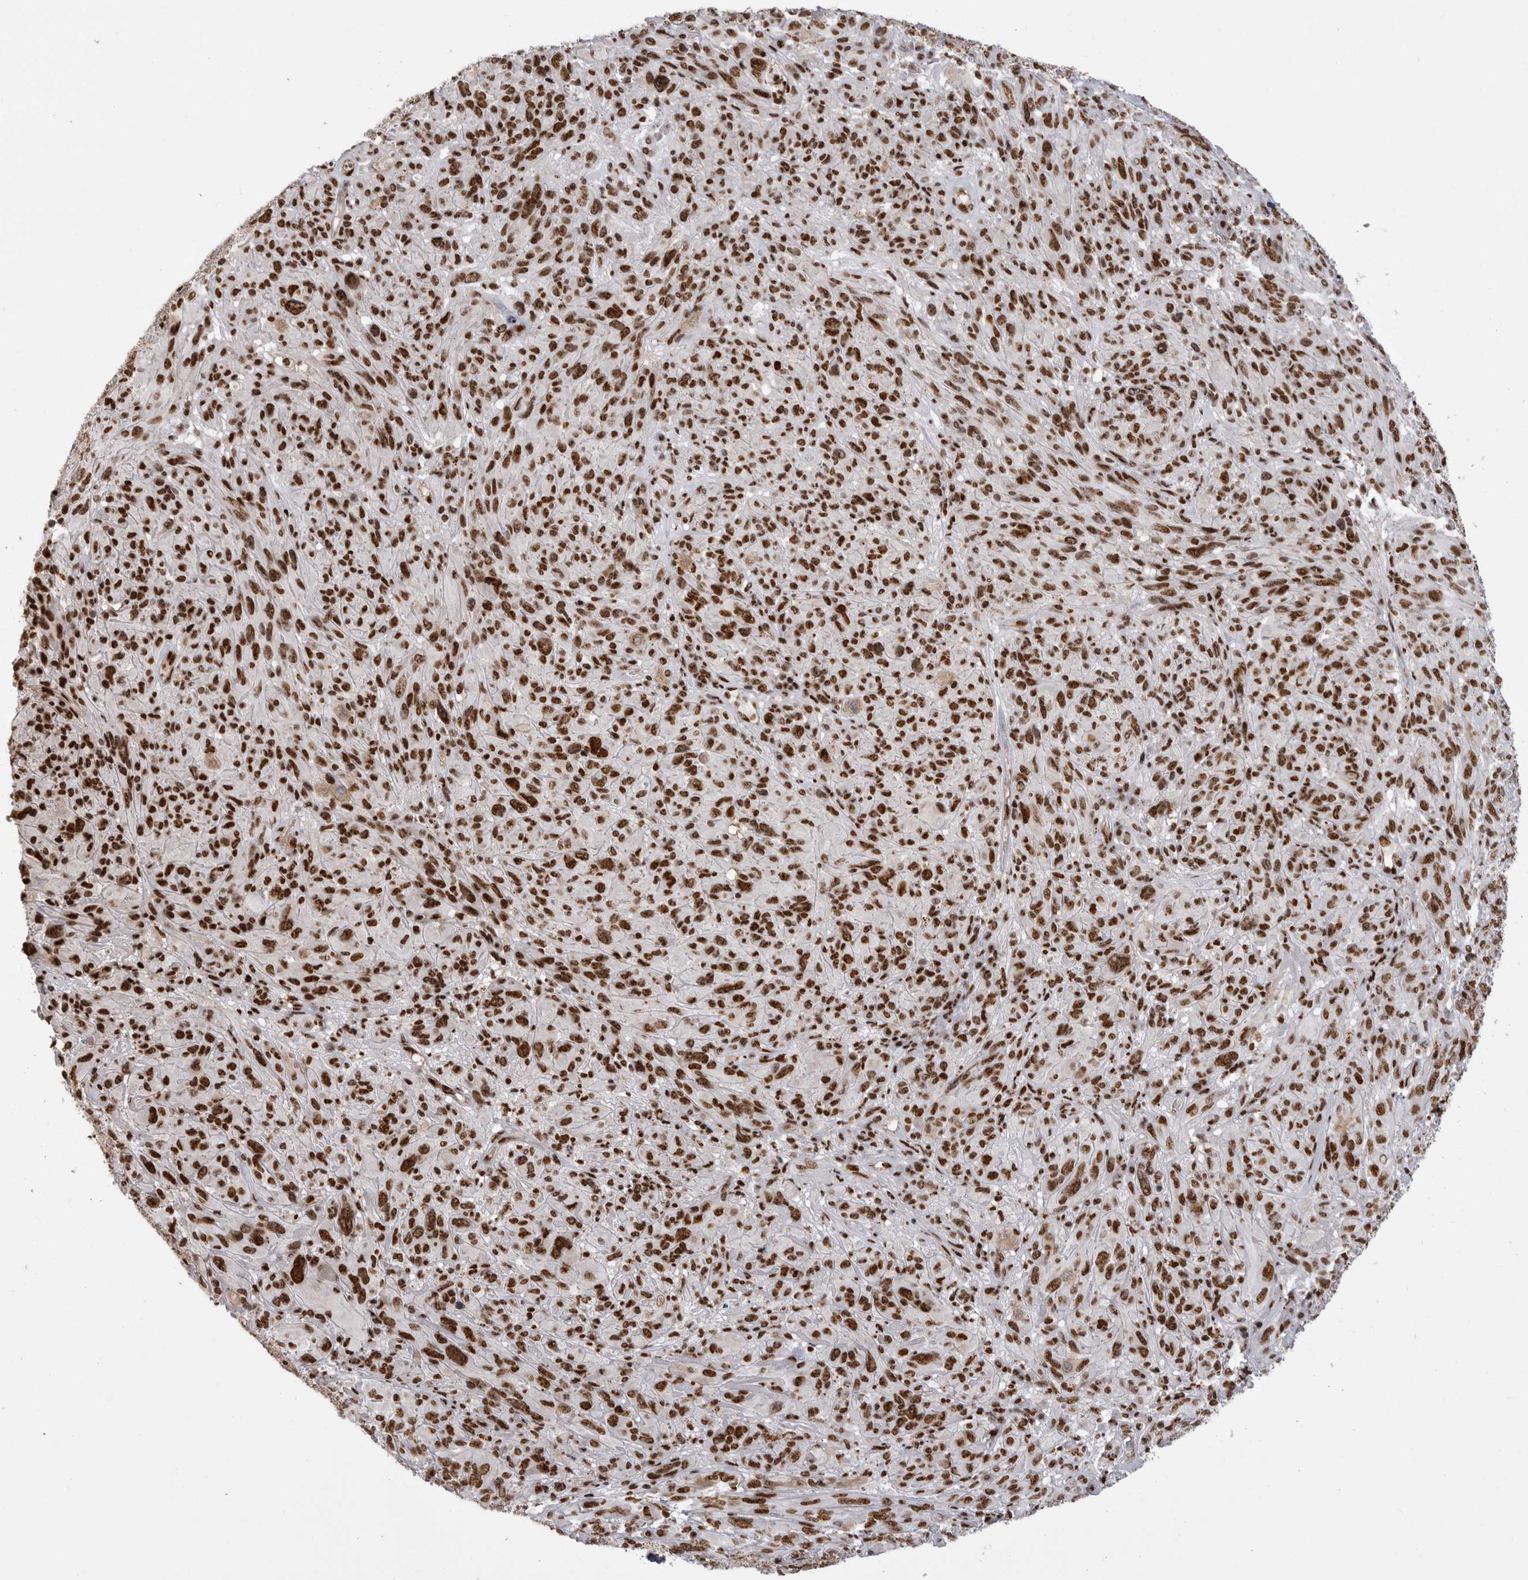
{"staining": {"intensity": "strong", "quantity": ">75%", "location": "nuclear"}, "tissue": "melanoma", "cell_type": "Tumor cells", "image_type": "cancer", "snomed": [{"axis": "morphology", "description": "Malignant melanoma, NOS"}, {"axis": "topography", "description": "Skin of head"}], "caption": "Melanoma was stained to show a protein in brown. There is high levels of strong nuclear staining in about >75% of tumor cells.", "gene": "PPP1R8", "patient": {"sex": "male", "age": 96}}